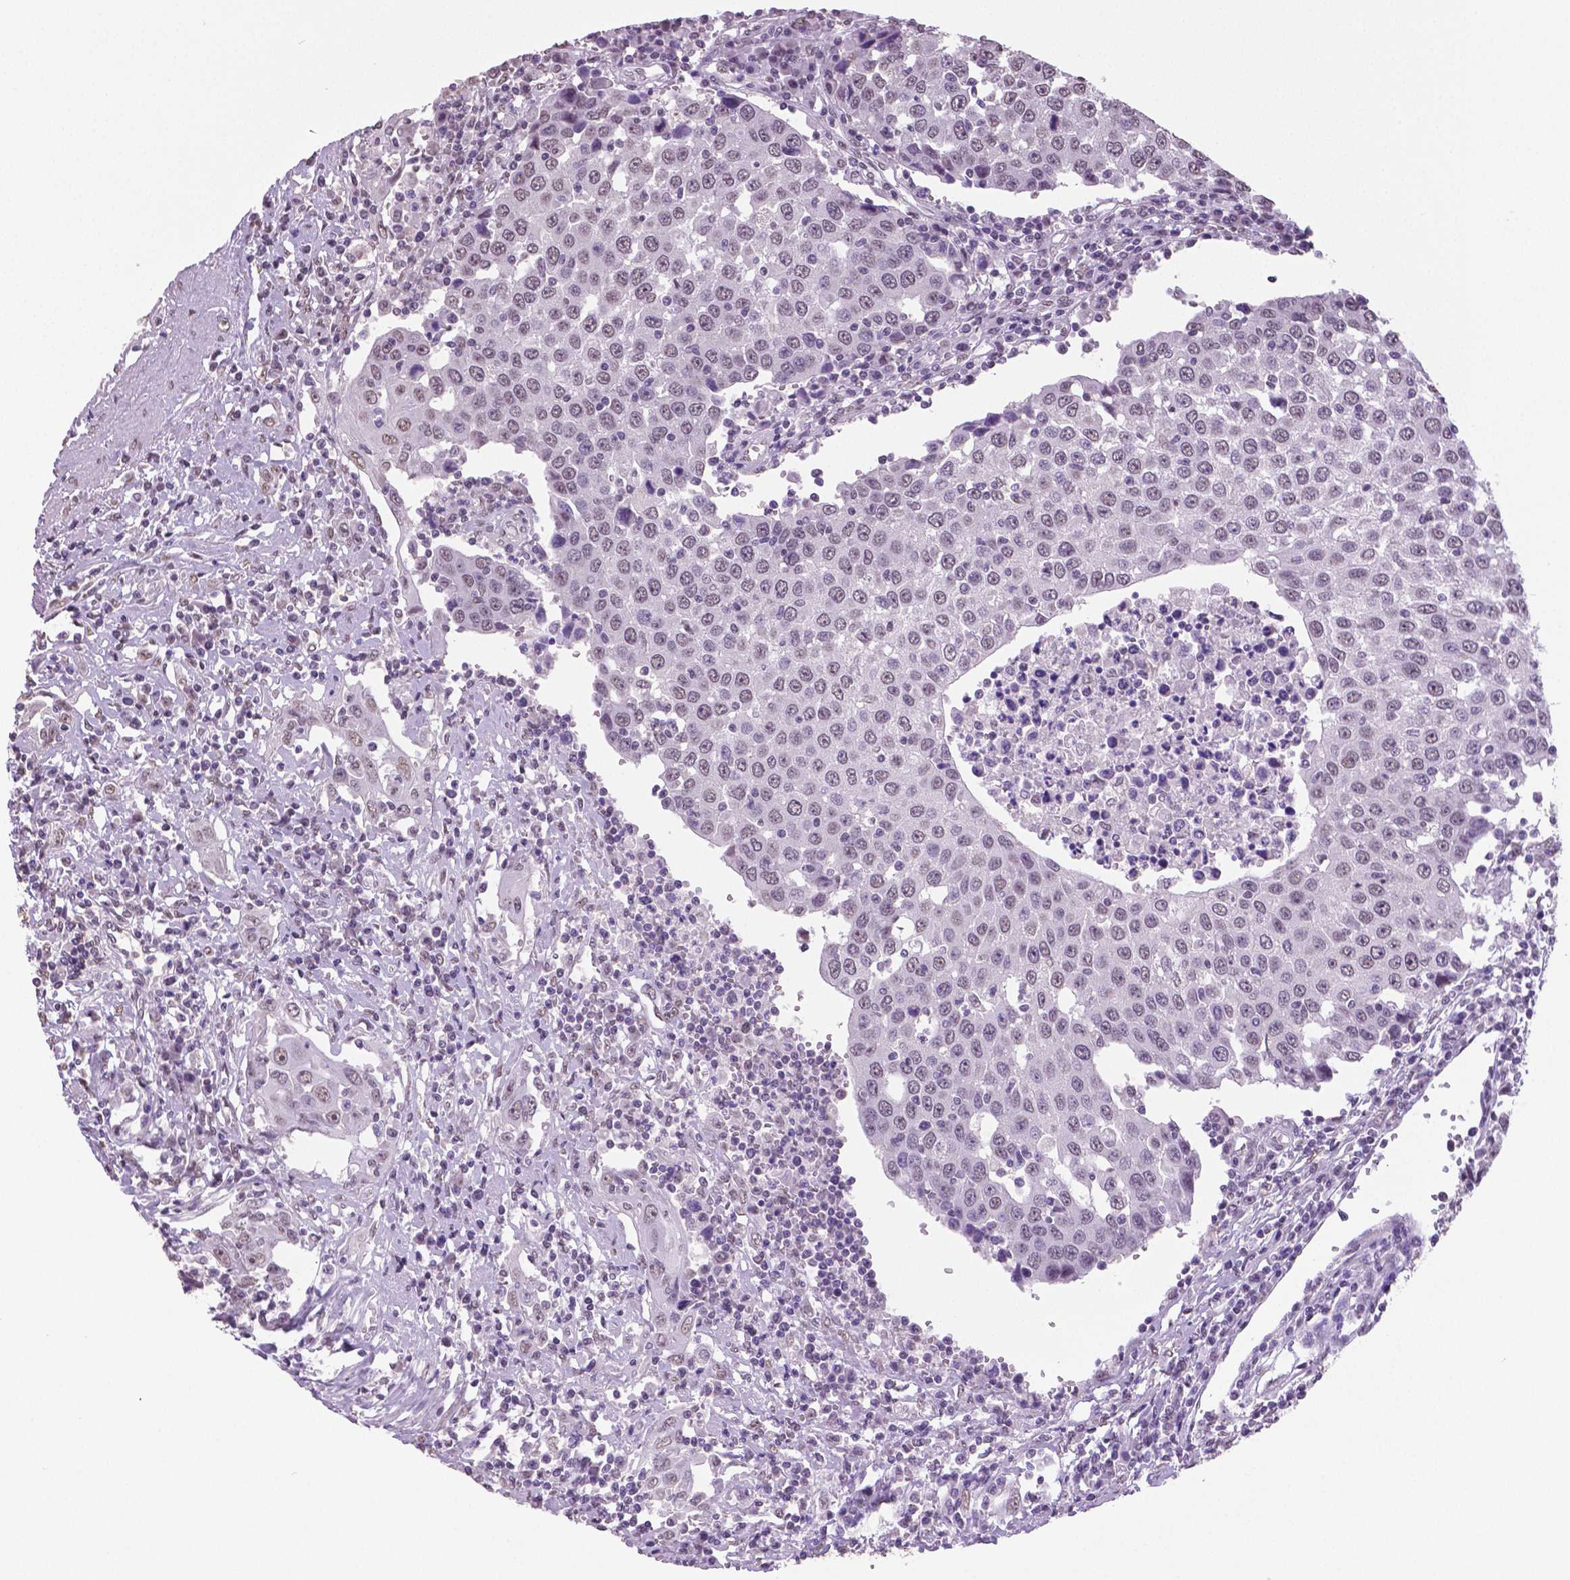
{"staining": {"intensity": "weak", "quantity": "<25%", "location": "nuclear"}, "tissue": "urothelial cancer", "cell_type": "Tumor cells", "image_type": "cancer", "snomed": [{"axis": "morphology", "description": "Urothelial carcinoma, High grade"}, {"axis": "topography", "description": "Urinary bladder"}], "caption": "High power microscopy micrograph of an immunohistochemistry (IHC) histopathology image of urothelial carcinoma (high-grade), revealing no significant staining in tumor cells.", "gene": "IGF2BP1", "patient": {"sex": "female", "age": 85}}